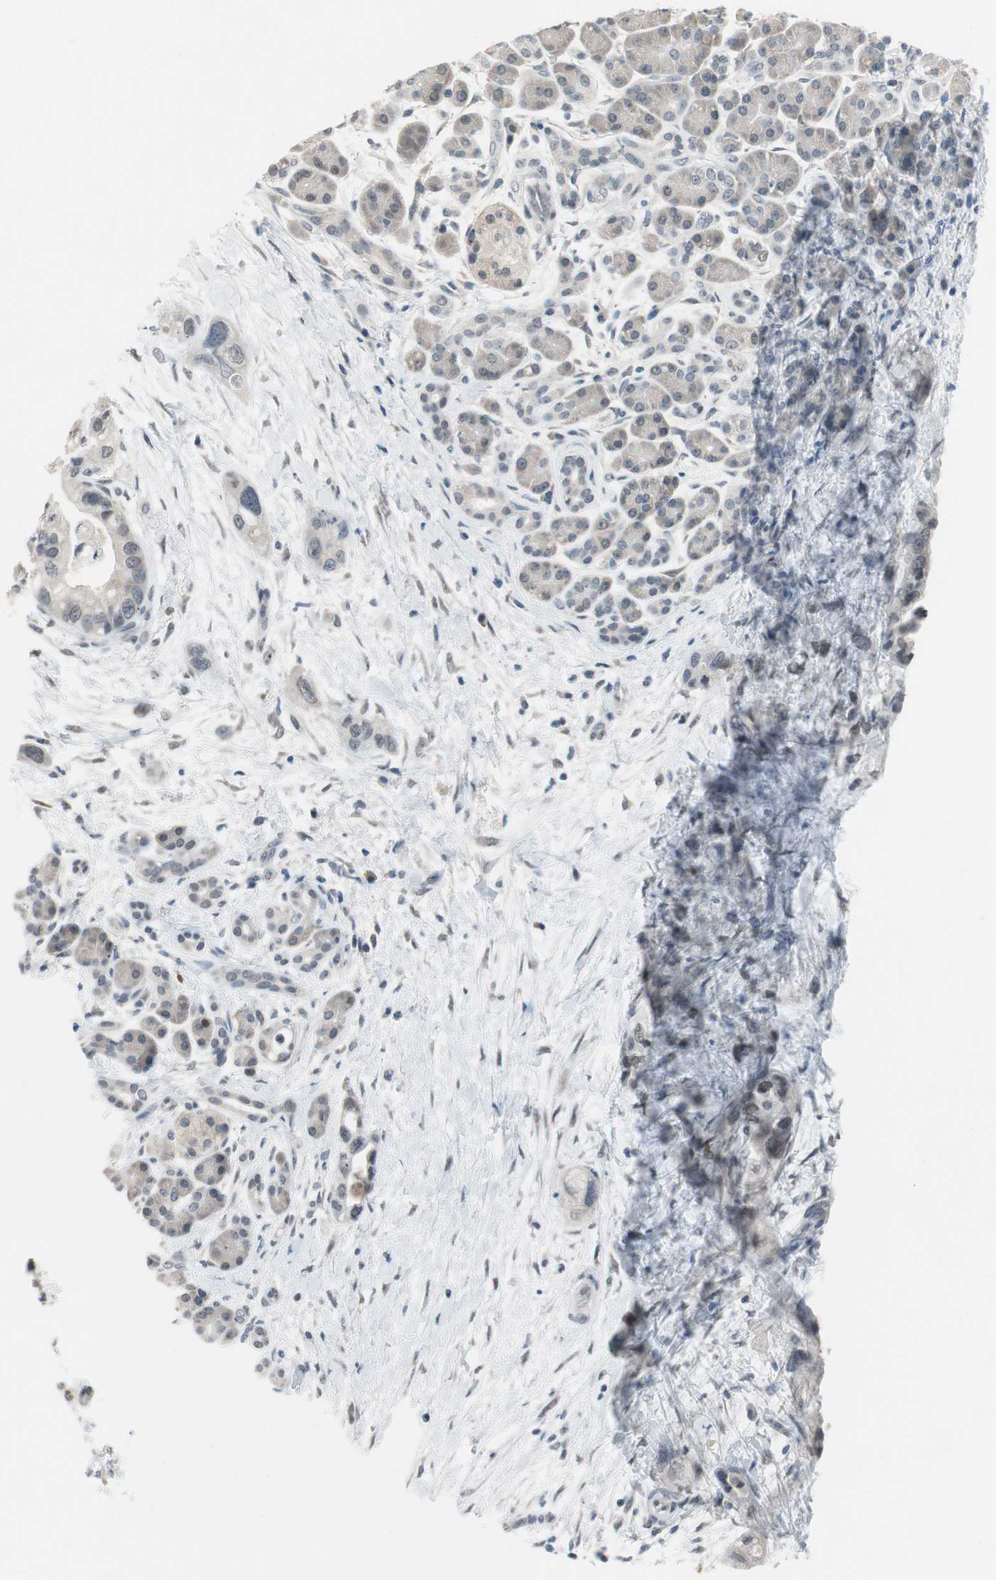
{"staining": {"intensity": "negative", "quantity": "none", "location": "none"}, "tissue": "pancreatic cancer", "cell_type": "Tumor cells", "image_type": "cancer", "snomed": [{"axis": "morphology", "description": "Adenocarcinoma, NOS"}, {"axis": "topography", "description": "Pancreas"}], "caption": "Immunohistochemical staining of pancreatic adenocarcinoma reveals no significant positivity in tumor cells.", "gene": "GRHL1", "patient": {"sex": "female", "age": 77}}